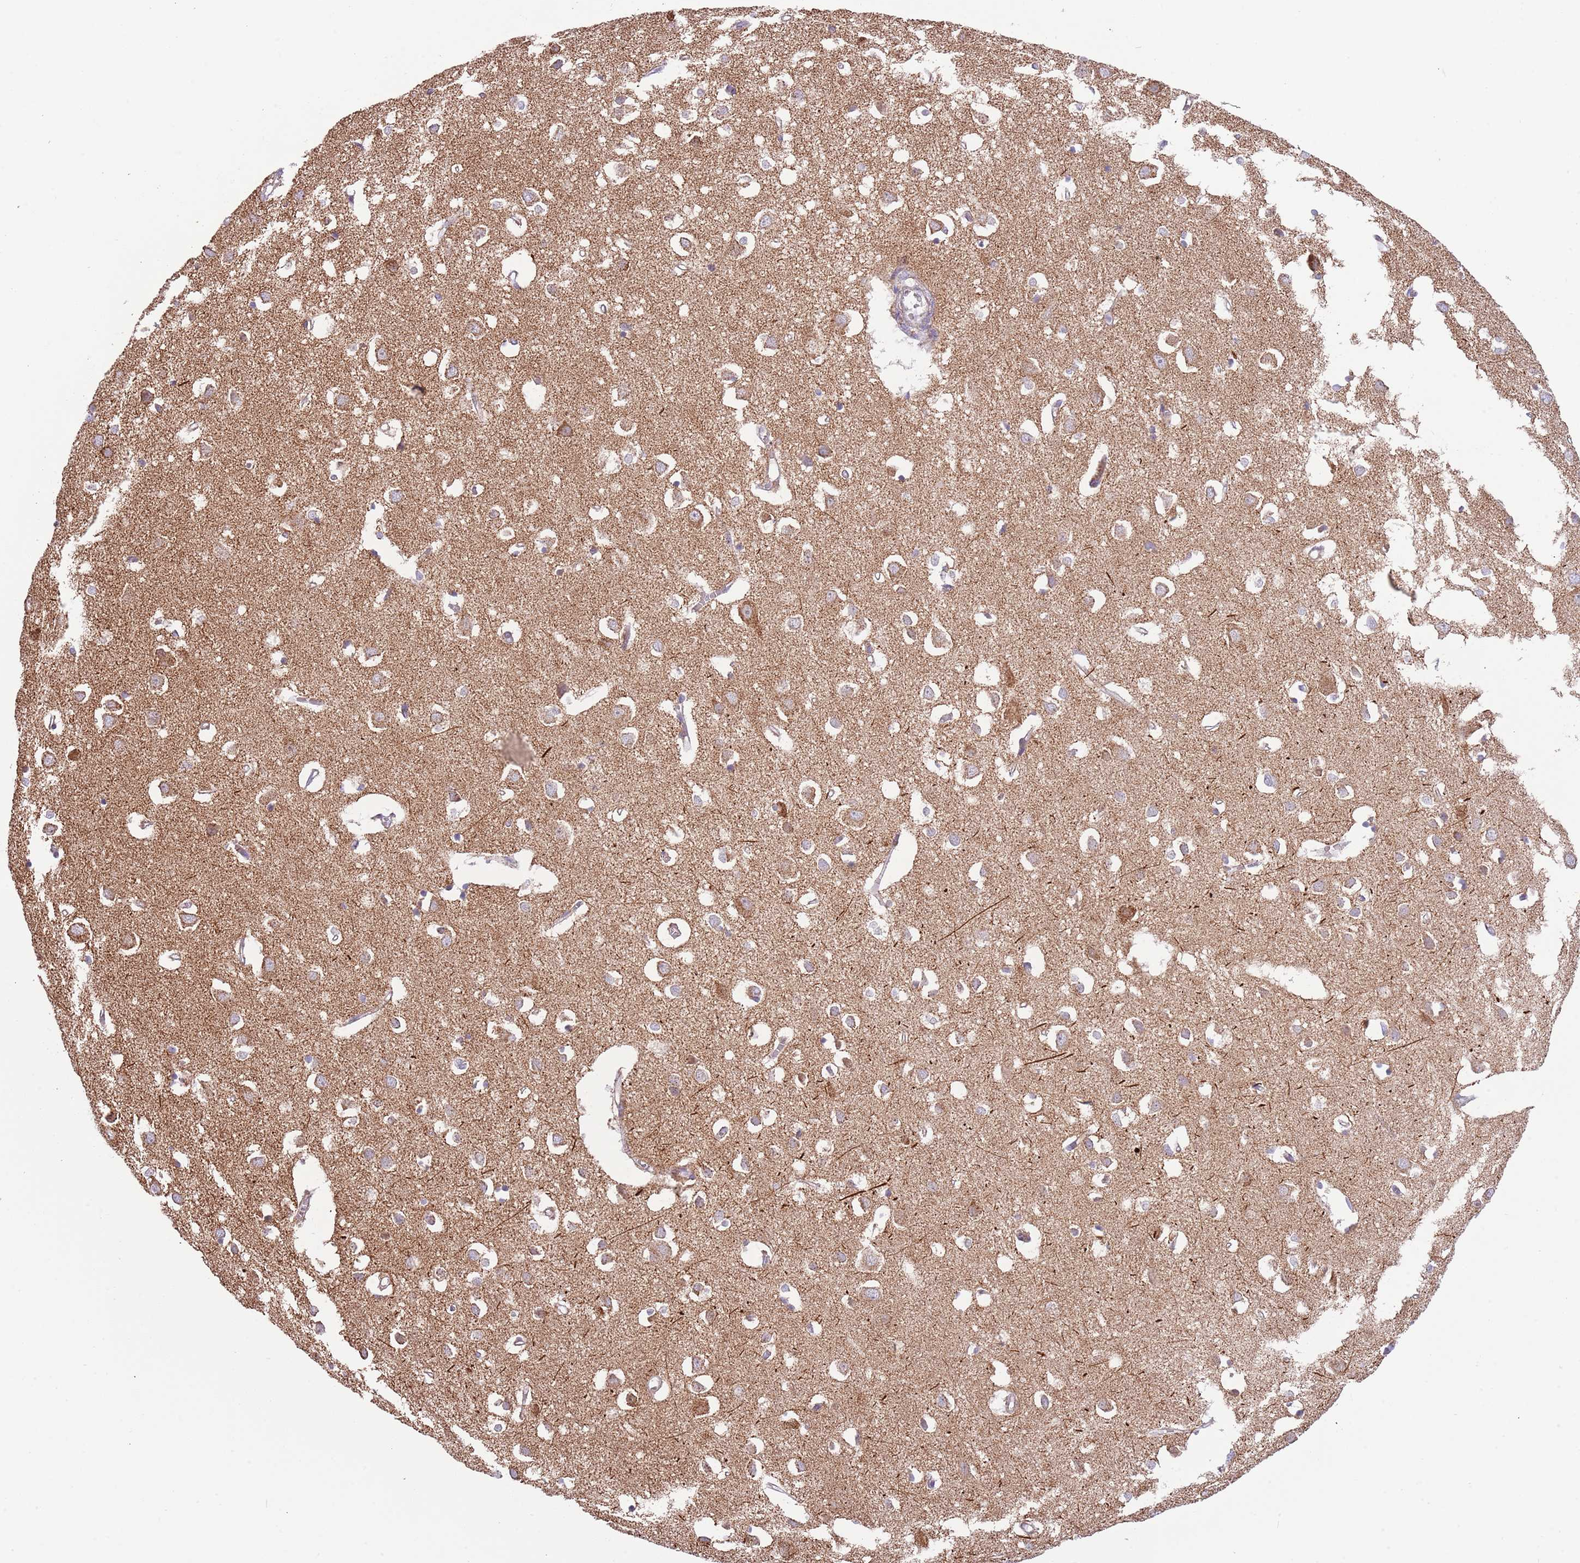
{"staining": {"intensity": "weak", "quantity": ">75%", "location": "cytoplasmic/membranous"}, "tissue": "cerebral cortex", "cell_type": "Endothelial cells", "image_type": "normal", "snomed": [{"axis": "morphology", "description": "Normal tissue, NOS"}, {"axis": "topography", "description": "Cerebral cortex"}], "caption": "Benign cerebral cortex was stained to show a protein in brown. There is low levels of weak cytoplasmic/membranous expression in about >75% of endothelial cells. (DAB (3,3'-diaminobenzidine) IHC with brightfield microscopy, high magnification).", "gene": "LHX6", "patient": {"sex": "female", "age": 64}}